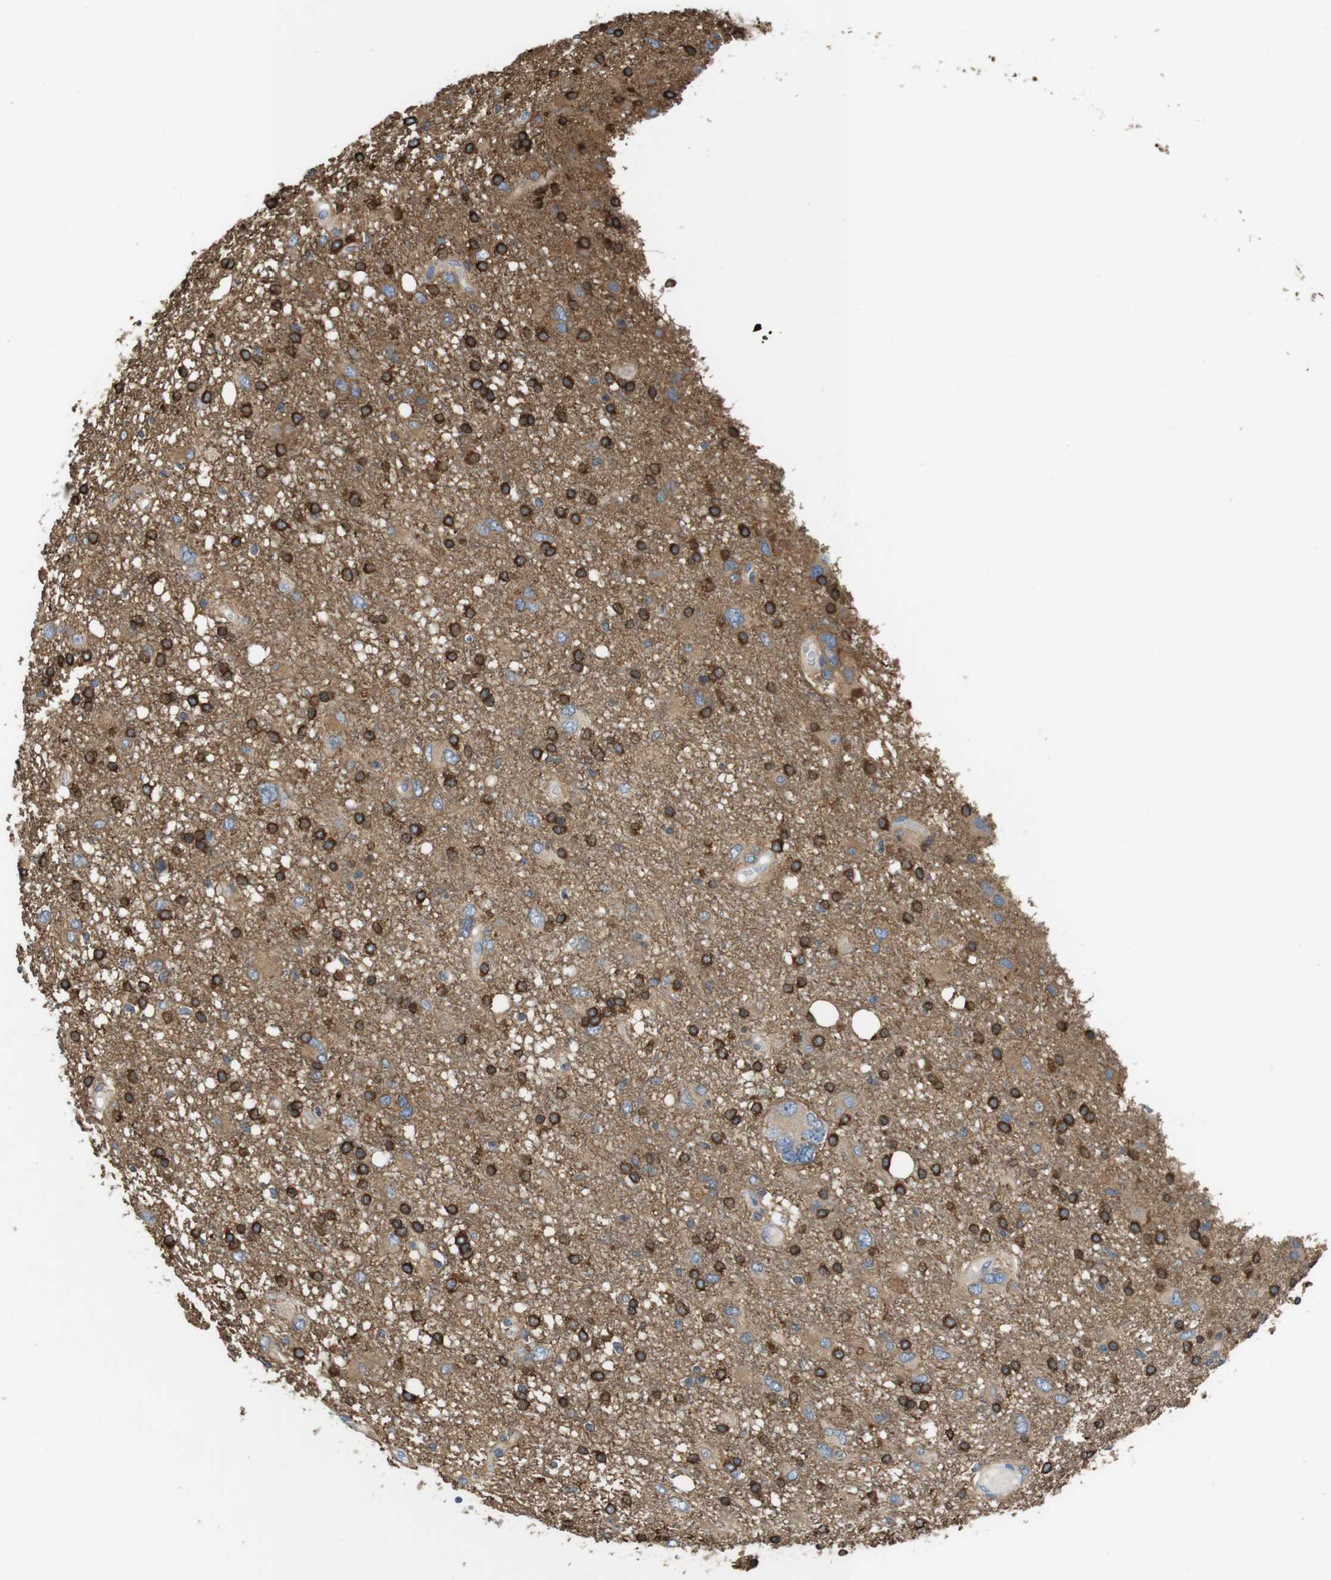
{"staining": {"intensity": "strong", "quantity": ">75%", "location": "cytoplasmic/membranous"}, "tissue": "glioma", "cell_type": "Tumor cells", "image_type": "cancer", "snomed": [{"axis": "morphology", "description": "Glioma, malignant, High grade"}, {"axis": "topography", "description": "Brain"}], "caption": "Approximately >75% of tumor cells in human malignant high-grade glioma exhibit strong cytoplasmic/membranous protein positivity as visualized by brown immunohistochemical staining.", "gene": "PCDH10", "patient": {"sex": "female", "age": 59}}